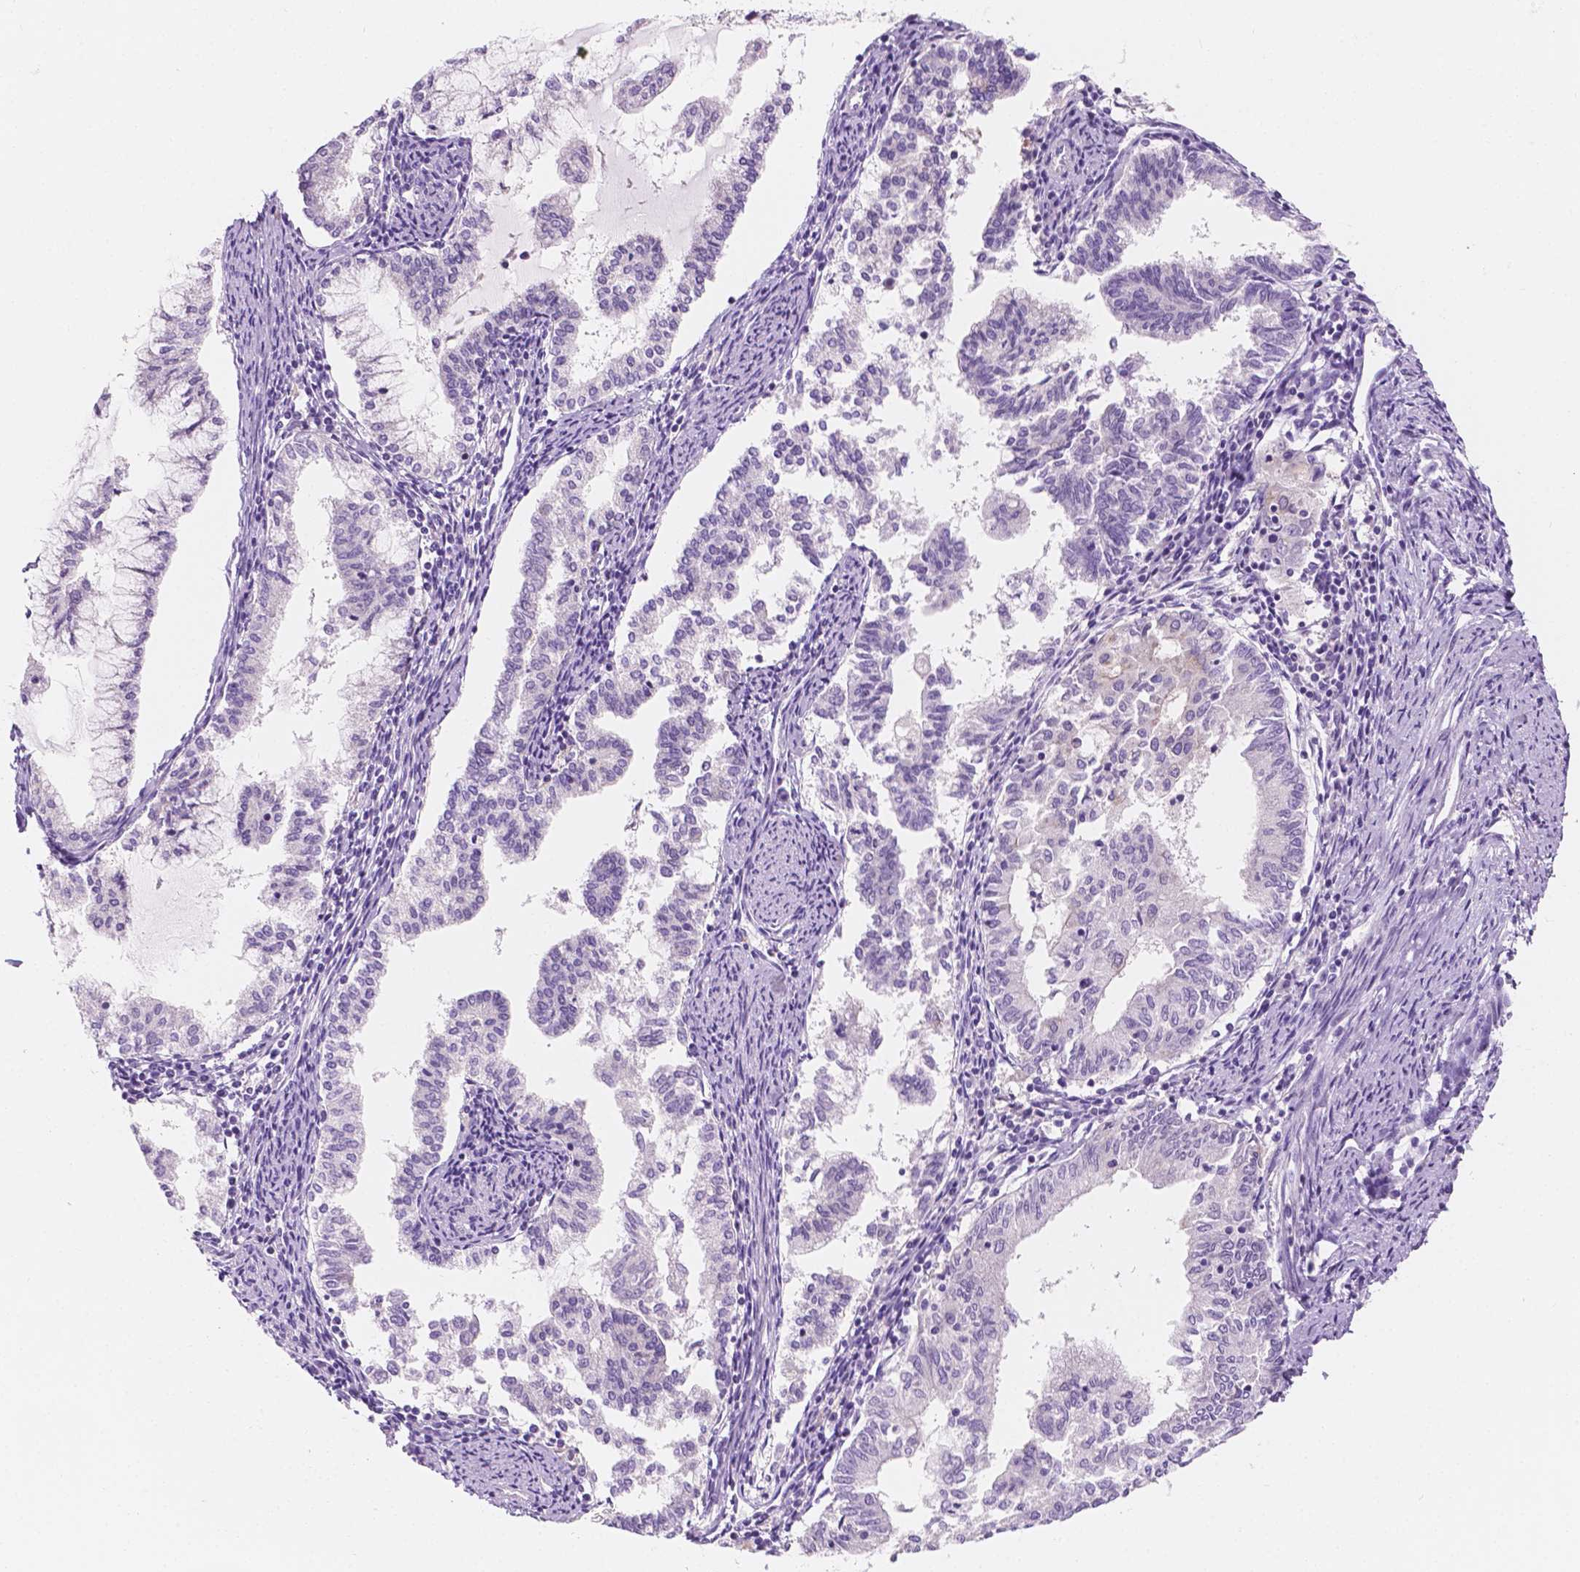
{"staining": {"intensity": "negative", "quantity": "none", "location": "none"}, "tissue": "endometrial cancer", "cell_type": "Tumor cells", "image_type": "cancer", "snomed": [{"axis": "morphology", "description": "Adenocarcinoma, NOS"}, {"axis": "topography", "description": "Endometrium"}], "caption": "High magnification brightfield microscopy of endometrial cancer stained with DAB (brown) and counterstained with hematoxylin (blue): tumor cells show no significant expression.", "gene": "SIRT2", "patient": {"sex": "female", "age": 79}}